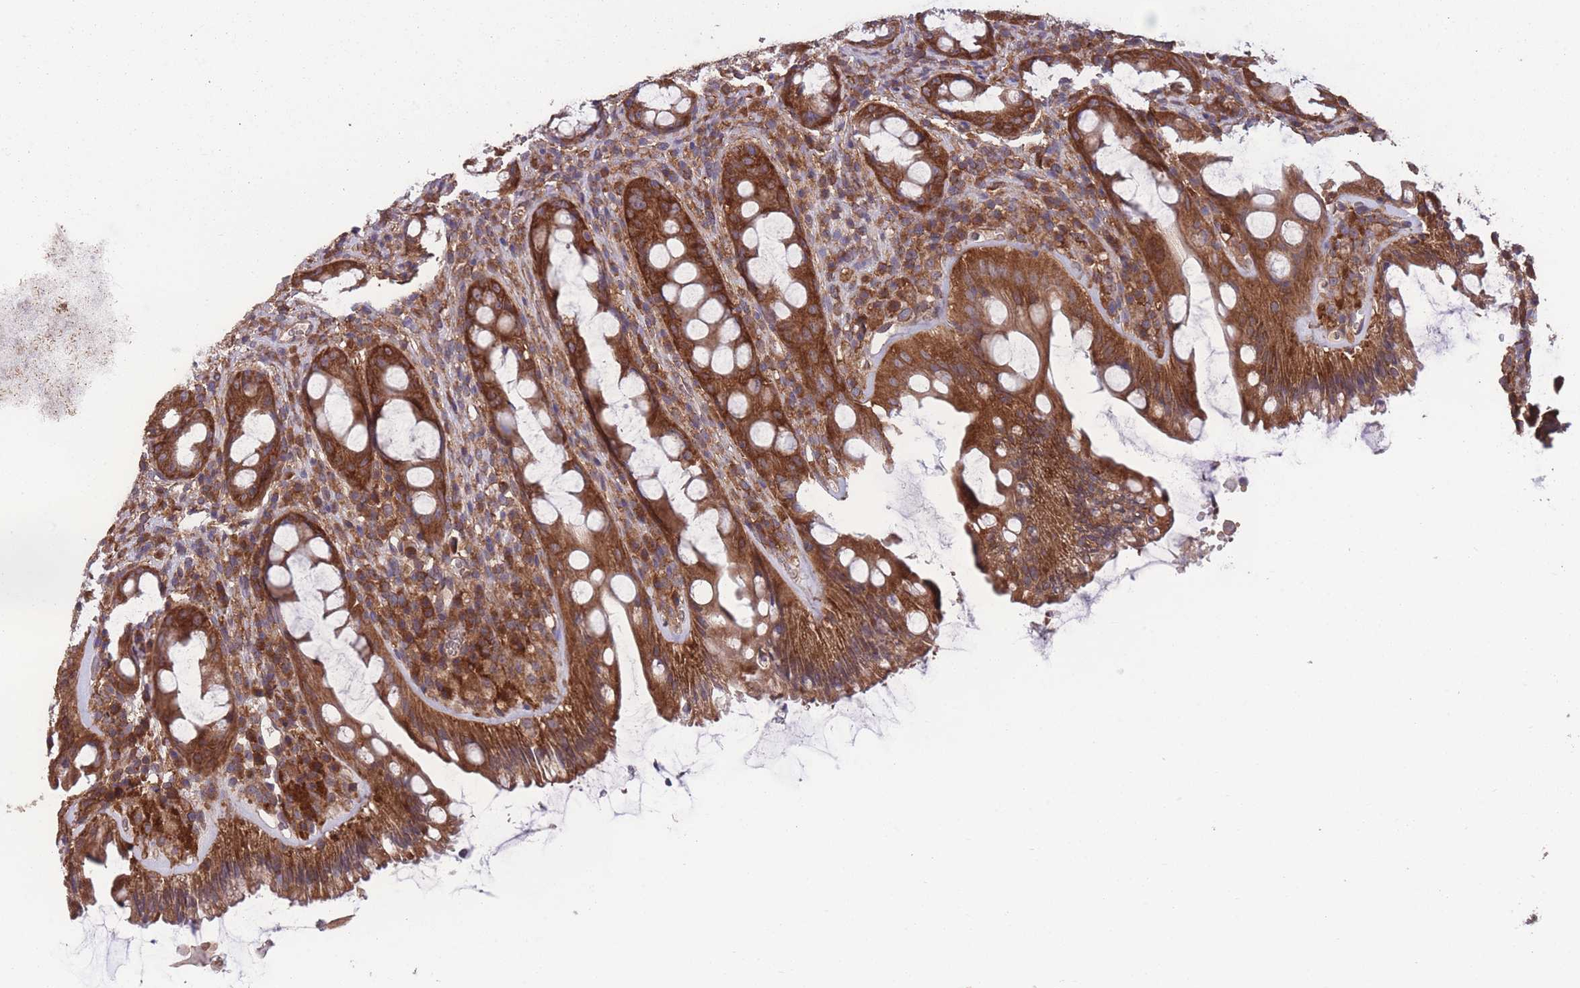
{"staining": {"intensity": "strong", "quantity": ">75%", "location": "cytoplasmic/membranous"}, "tissue": "rectum", "cell_type": "Glandular cells", "image_type": "normal", "snomed": [{"axis": "morphology", "description": "Normal tissue, NOS"}, {"axis": "topography", "description": "Rectum"}], "caption": "IHC image of normal rectum stained for a protein (brown), which reveals high levels of strong cytoplasmic/membranous staining in about >75% of glandular cells.", "gene": "ZPR1", "patient": {"sex": "female", "age": 57}}